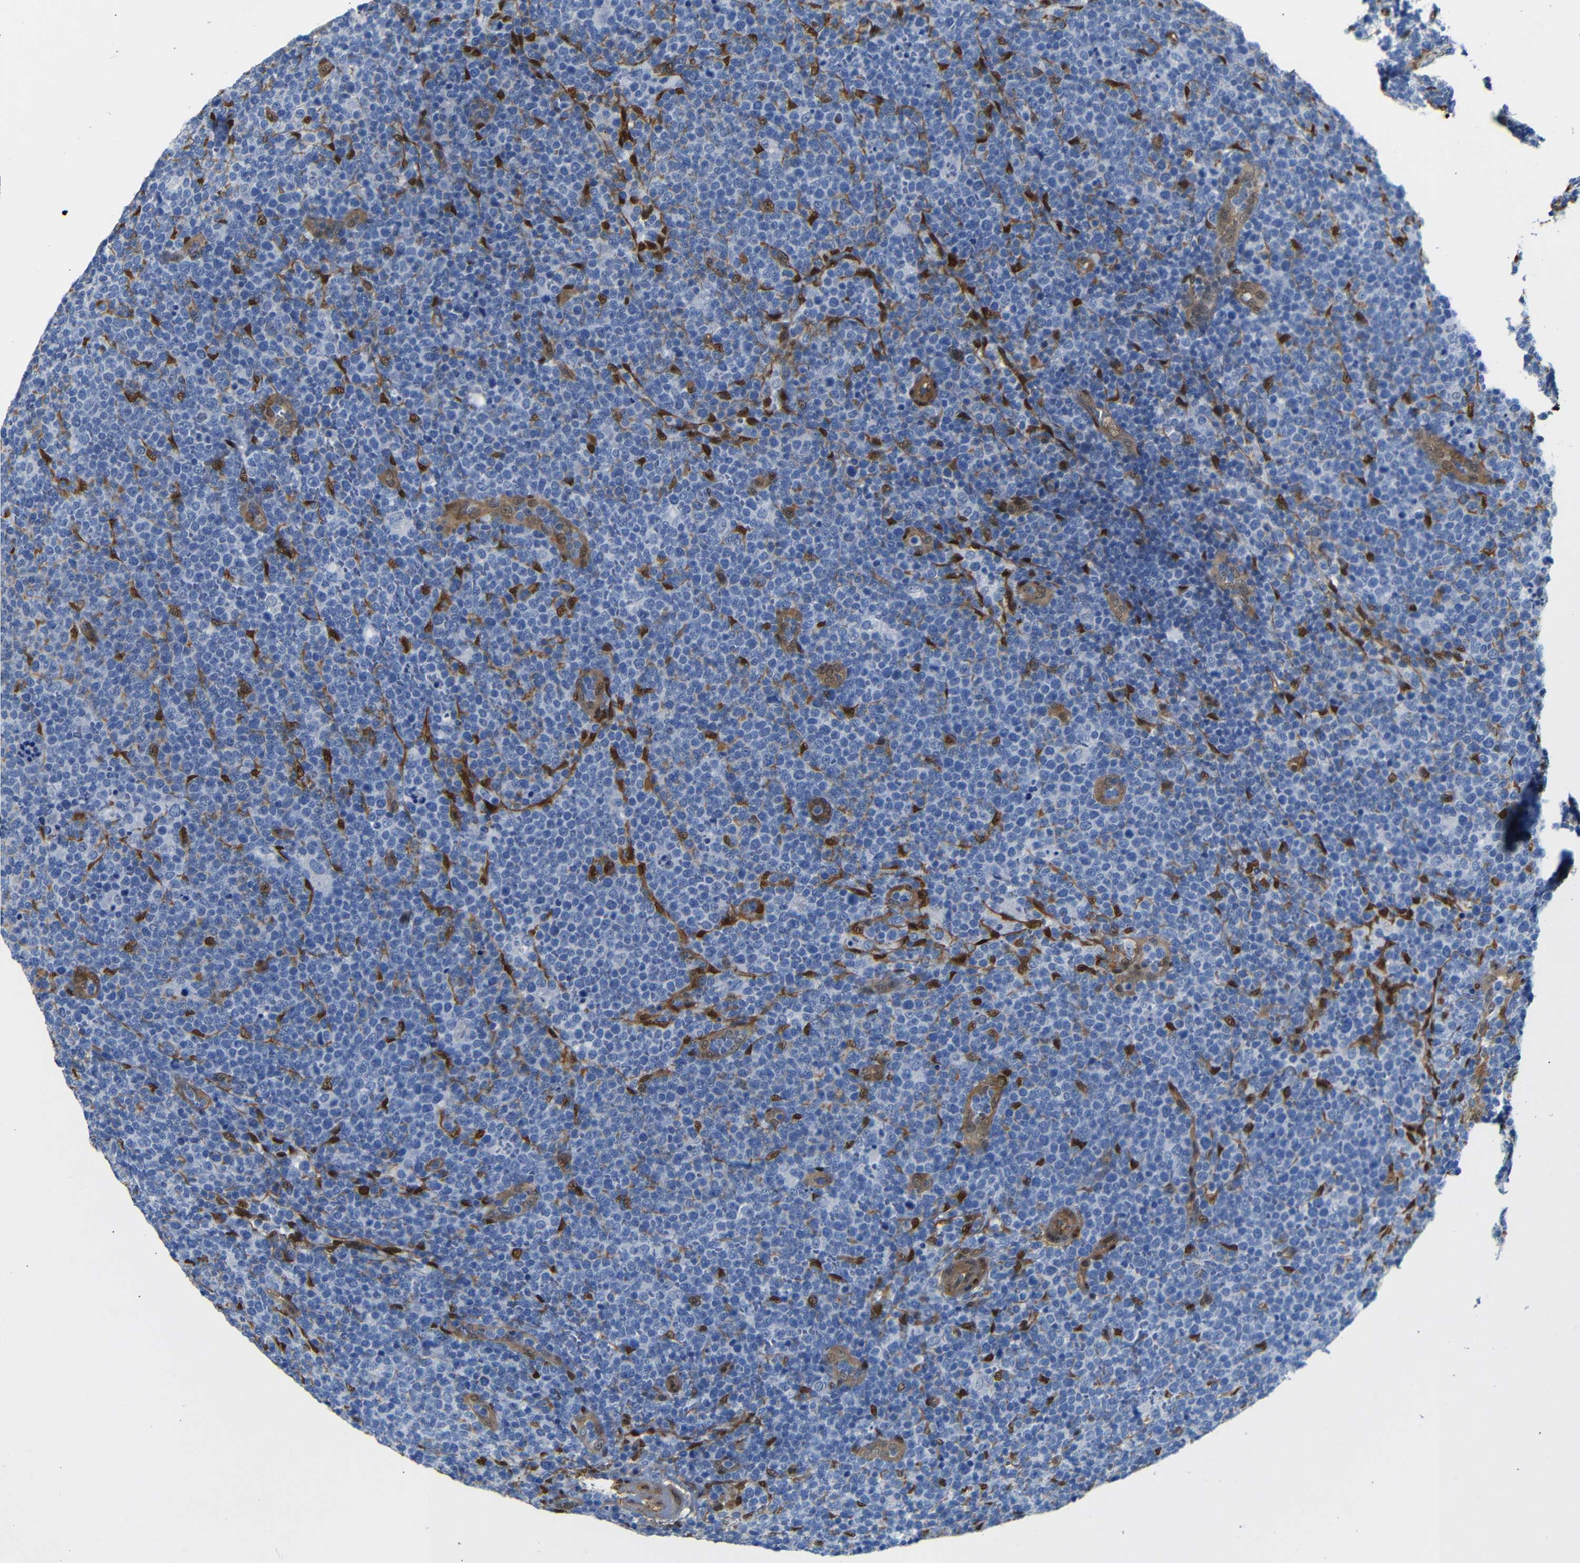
{"staining": {"intensity": "weak", "quantity": ">75%", "location": "cytoplasmic/membranous"}, "tissue": "lymphoma", "cell_type": "Tumor cells", "image_type": "cancer", "snomed": [{"axis": "morphology", "description": "Malignant lymphoma, non-Hodgkin's type, High grade"}, {"axis": "topography", "description": "Lymph node"}], "caption": "A histopathology image showing weak cytoplasmic/membranous expression in approximately >75% of tumor cells in lymphoma, as visualized by brown immunohistochemical staining.", "gene": "YAP1", "patient": {"sex": "male", "age": 61}}